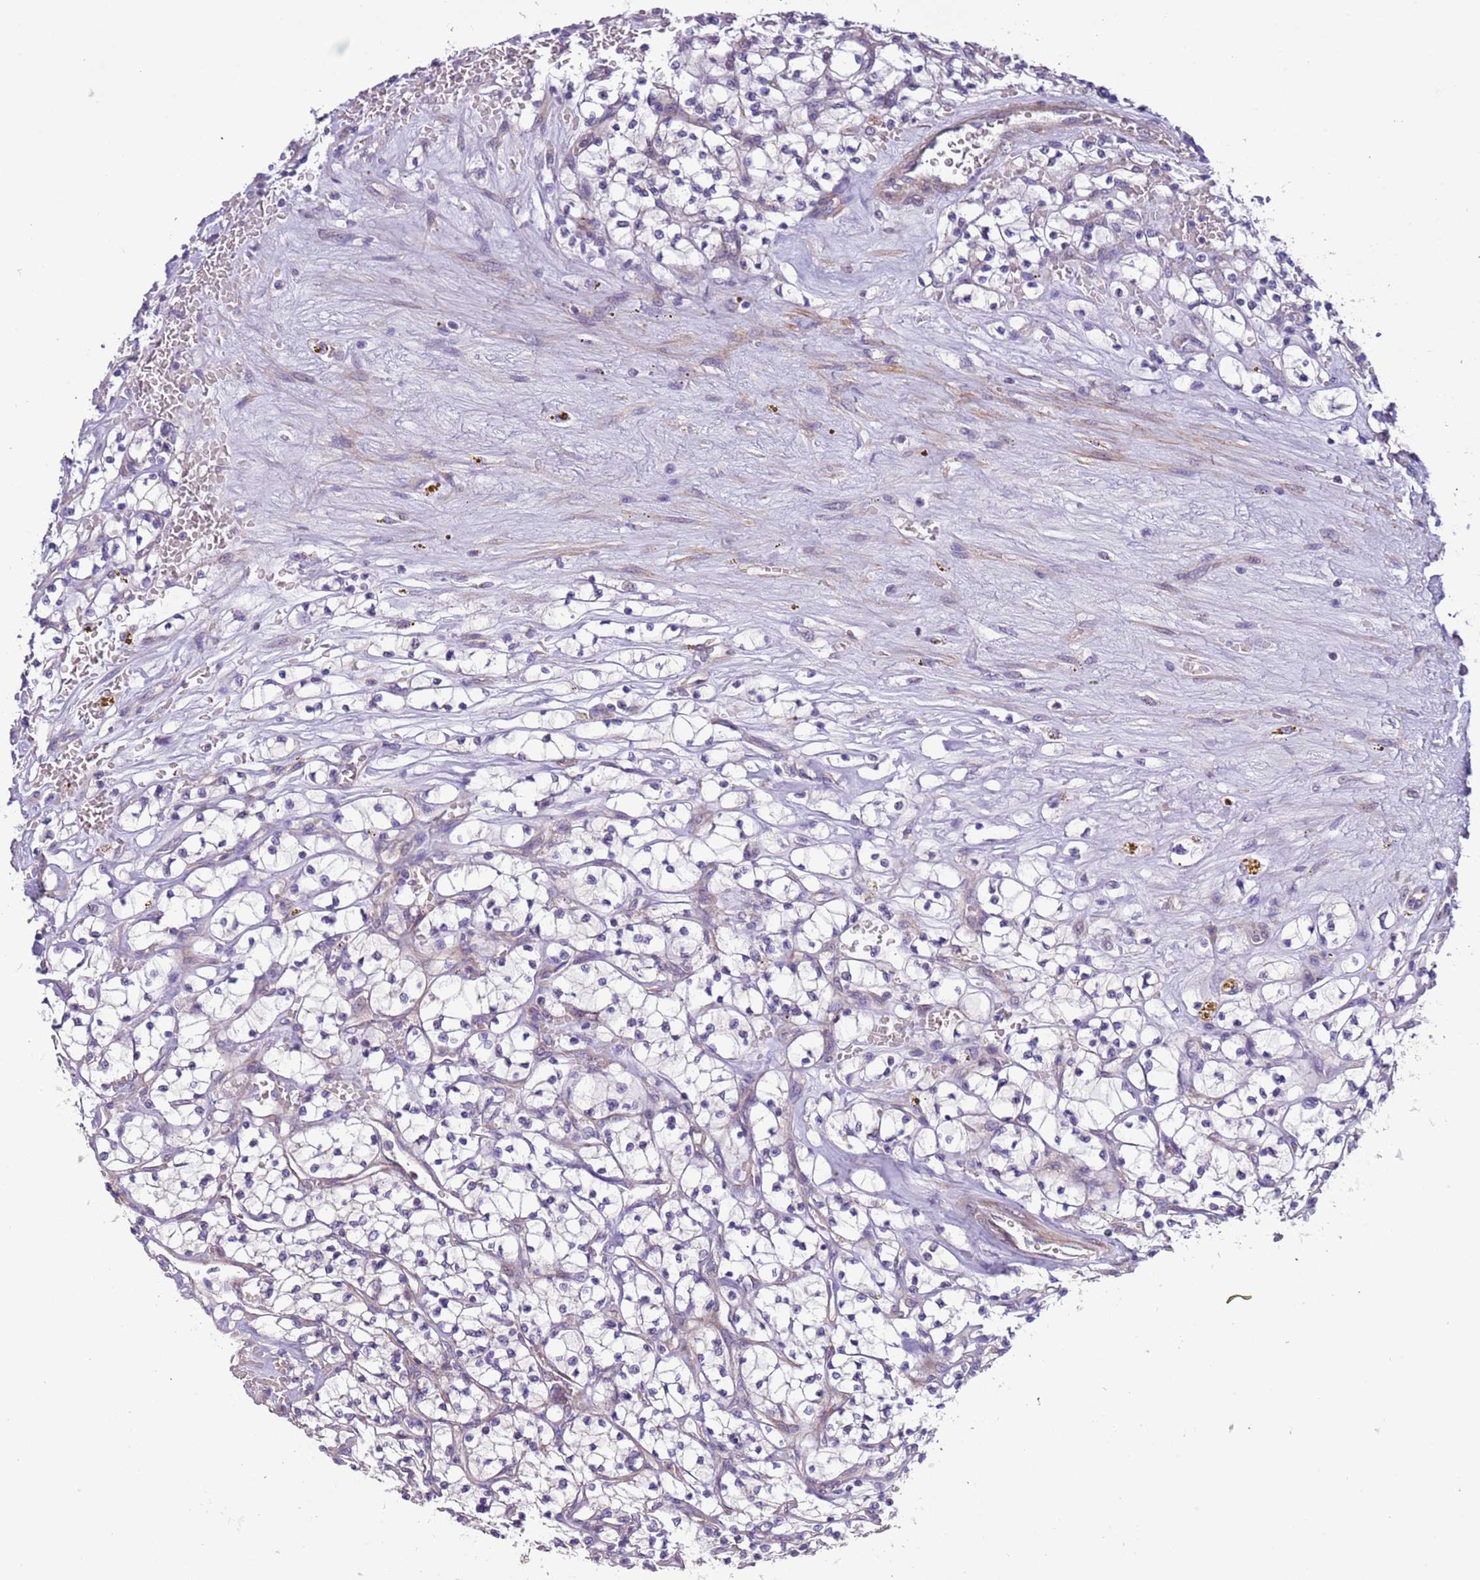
{"staining": {"intensity": "negative", "quantity": "none", "location": "none"}, "tissue": "renal cancer", "cell_type": "Tumor cells", "image_type": "cancer", "snomed": [{"axis": "morphology", "description": "Adenocarcinoma, NOS"}, {"axis": "topography", "description": "Kidney"}], "caption": "High magnification brightfield microscopy of renal cancer stained with DAB (3,3'-diaminobenzidine) (brown) and counterstained with hematoxylin (blue): tumor cells show no significant staining.", "gene": "LAMB4", "patient": {"sex": "female", "age": 64}}